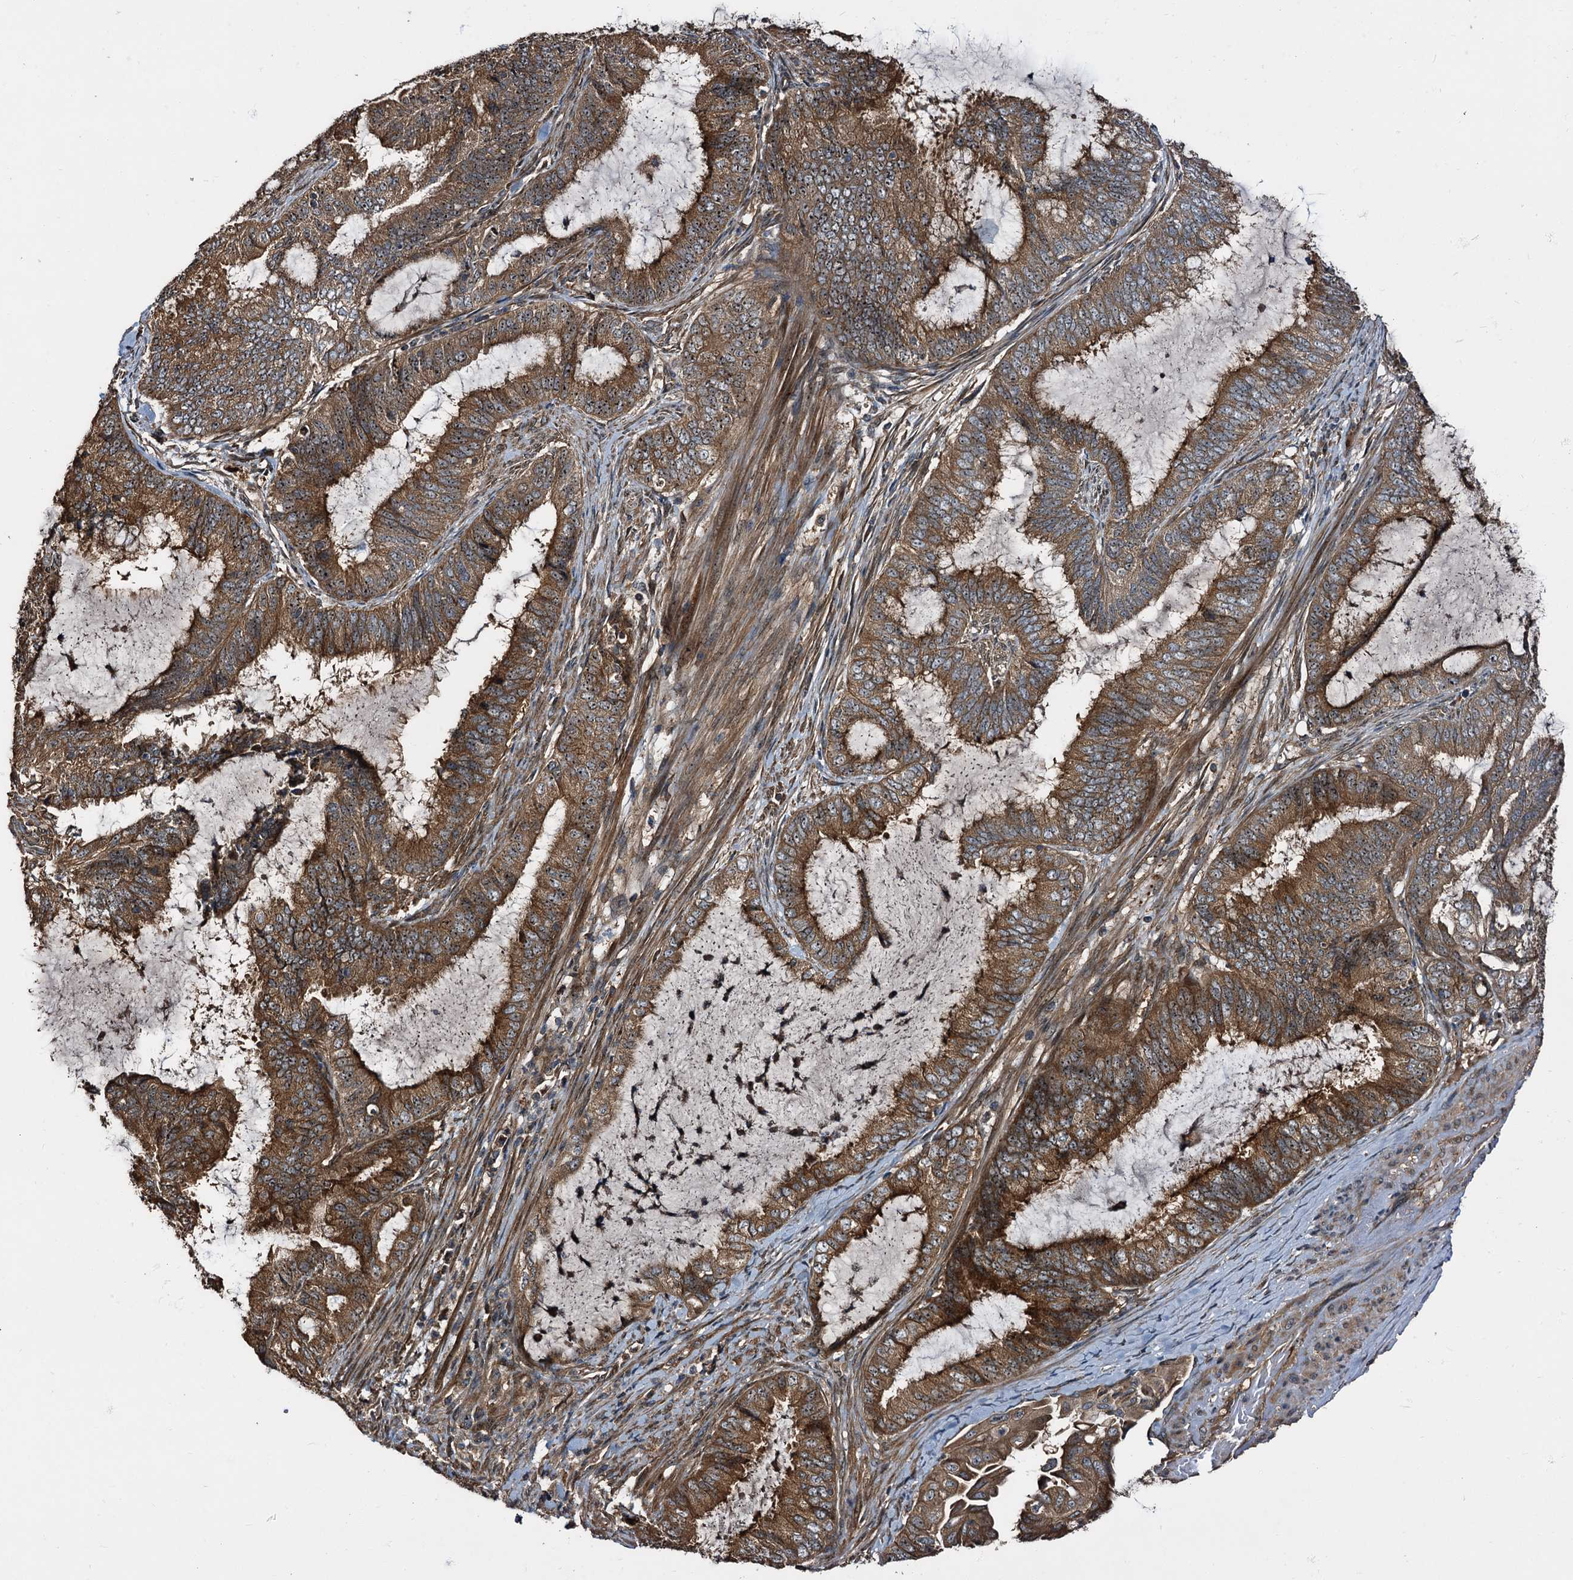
{"staining": {"intensity": "moderate", "quantity": ">75%", "location": "cytoplasmic/membranous,nuclear"}, "tissue": "endometrial cancer", "cell_type": "Tumor cells", "image_type": "cancer", "snomed": [{"axis": "morphology", "description": "Adenocarcinoma, NOS"}, {"axis": "topography", "description": "Endometrium"}], "caption": "Protein expression analysis of endometrial cancer (adenocarcinoma) displays moderate cytoplasmic/membranous and nuclear expression in approximately >75% of tumor cells. (Stains: DAB in brown, nuclei in blue, Microscopy: brightfield microscopy at high magnification).", "gene": "PEX5", "patient": {"sex": "female", "age": 51}}